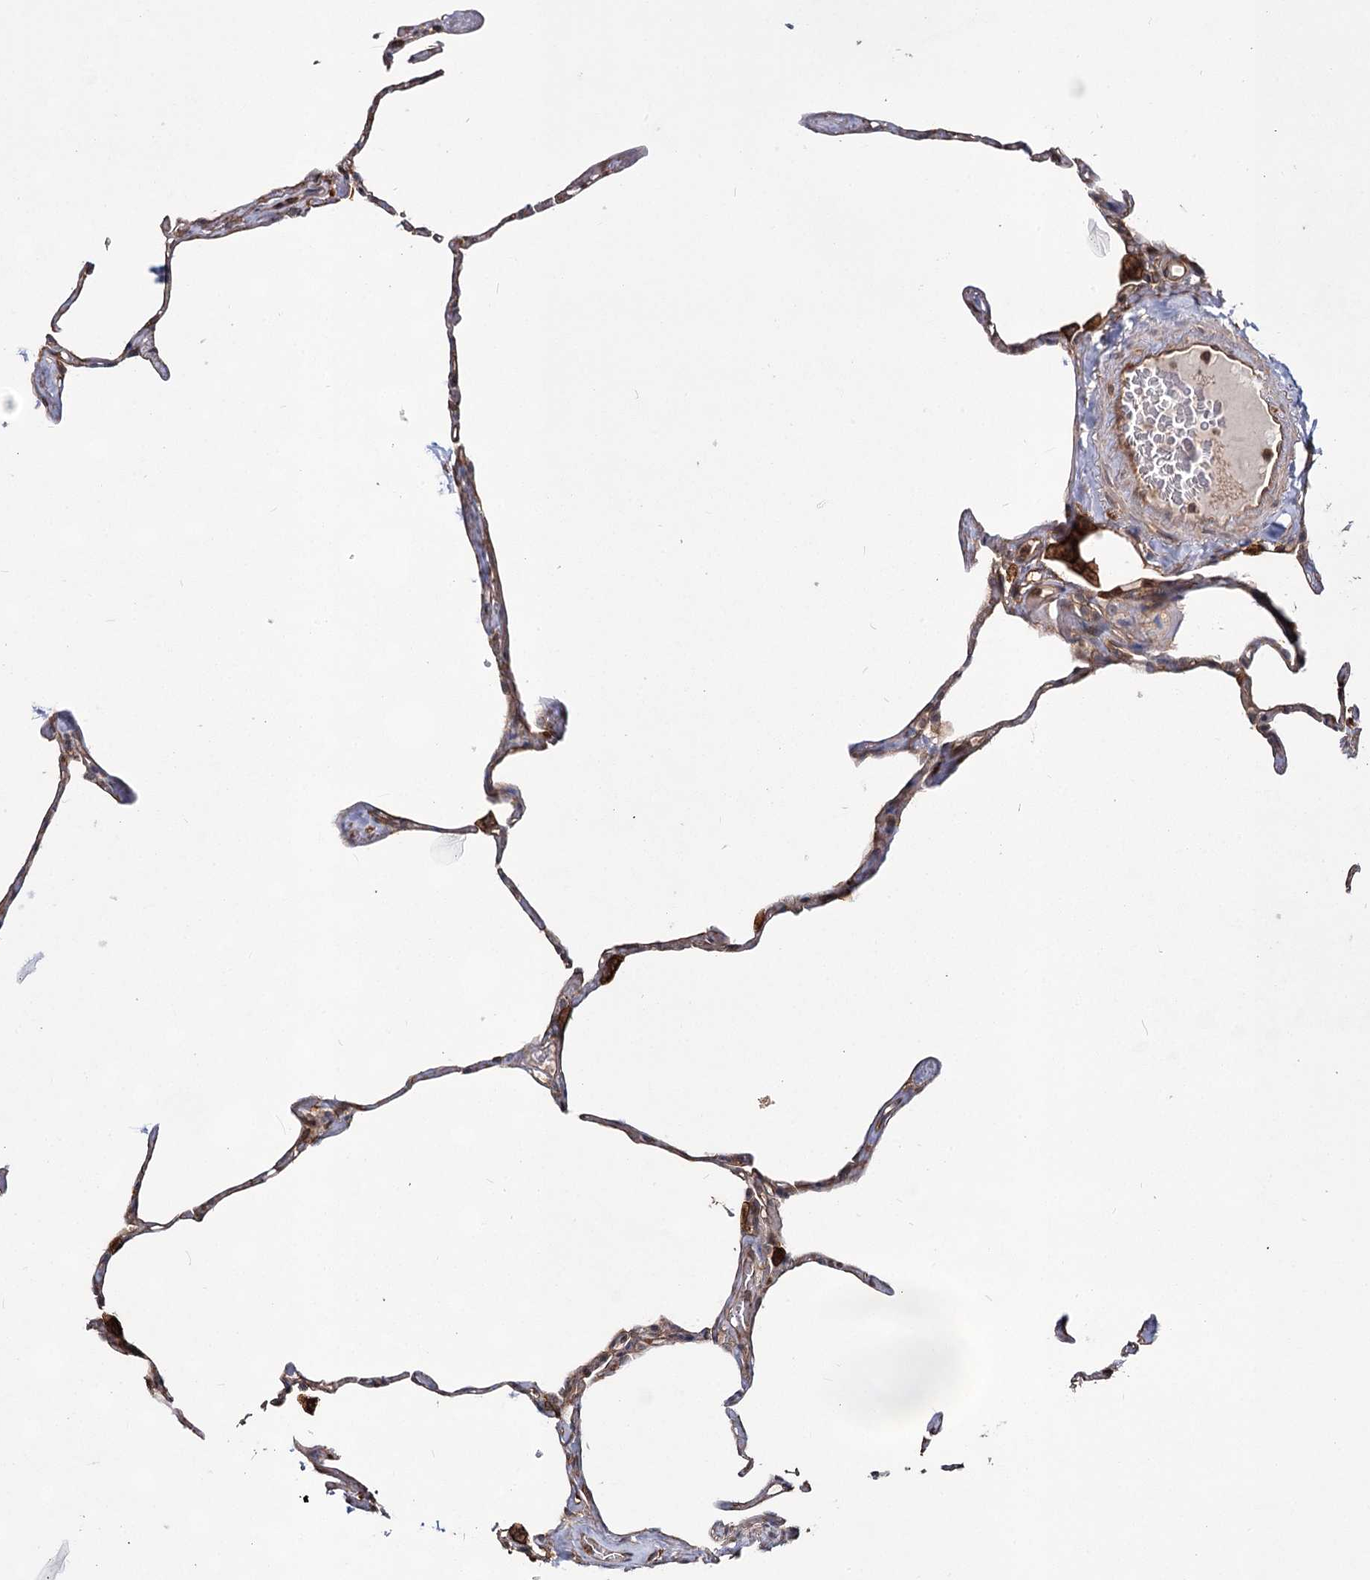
{"staining": {"intensity": "weak", "quantity": "25%-75%", "location": "cytoplasmic/membranous"}, "tissue": "lung", "cell_type": "Alveolar cells", "image_type": "normal", "snomed": [{"axis": "morphology", "description": "Normal tissue, NOS"}, {"axis": "topography", "description": "Lung"}], "caption": "Weak cytoplasmic/membranous expression is present in about 25%-75% of alveolar cells in normal lung. The staining was performed using DAB (3,3'-diaminobenzidine) to visualize the protein expression in brown, while the nuclei were stained in blue with hematoxylin (Magnification: 20x).", "gene": "IQSEC1", "patient": {"sex": "male", "age": 65}}